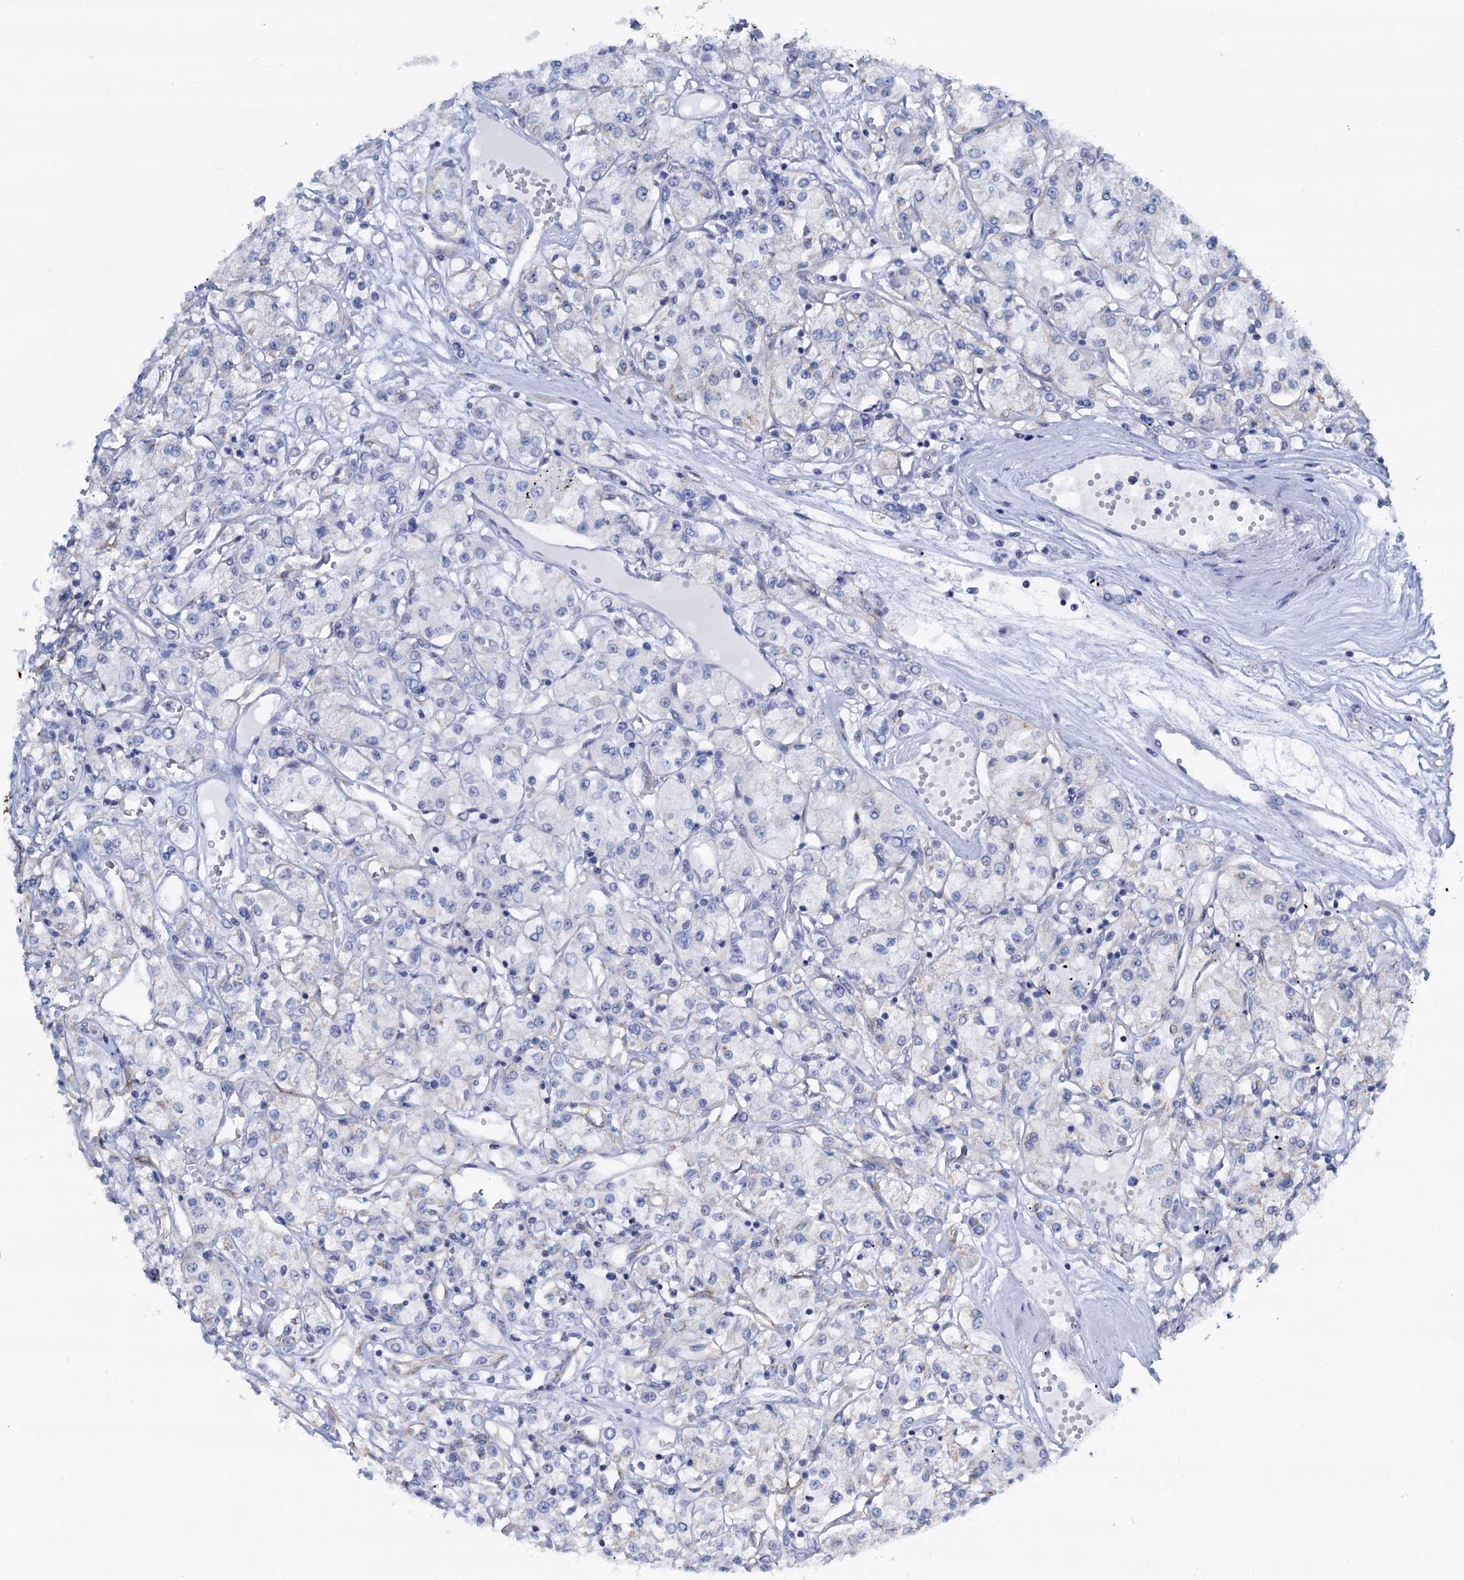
{"staining": {"intensity": "negative", "quantity": "none", "location": "none"}, "tissue": "renal cancer", "cell_type": "Tumor cells", "image_type": "cancer", "snomed": [{"axis": "morphology", "description": "Adenocarcinoma, NOS"}, {"axis": "topography", "description": "Kidney"}], "caption": "There is no significant staining in tumor cells of adenocarcinoma (renal). The staining is performed using DAB brown chromogen with nuclei counter-stained in using hematoxylin.", "gene": "SLC1A3", "patient": {"sex": "female", "age": 59}}